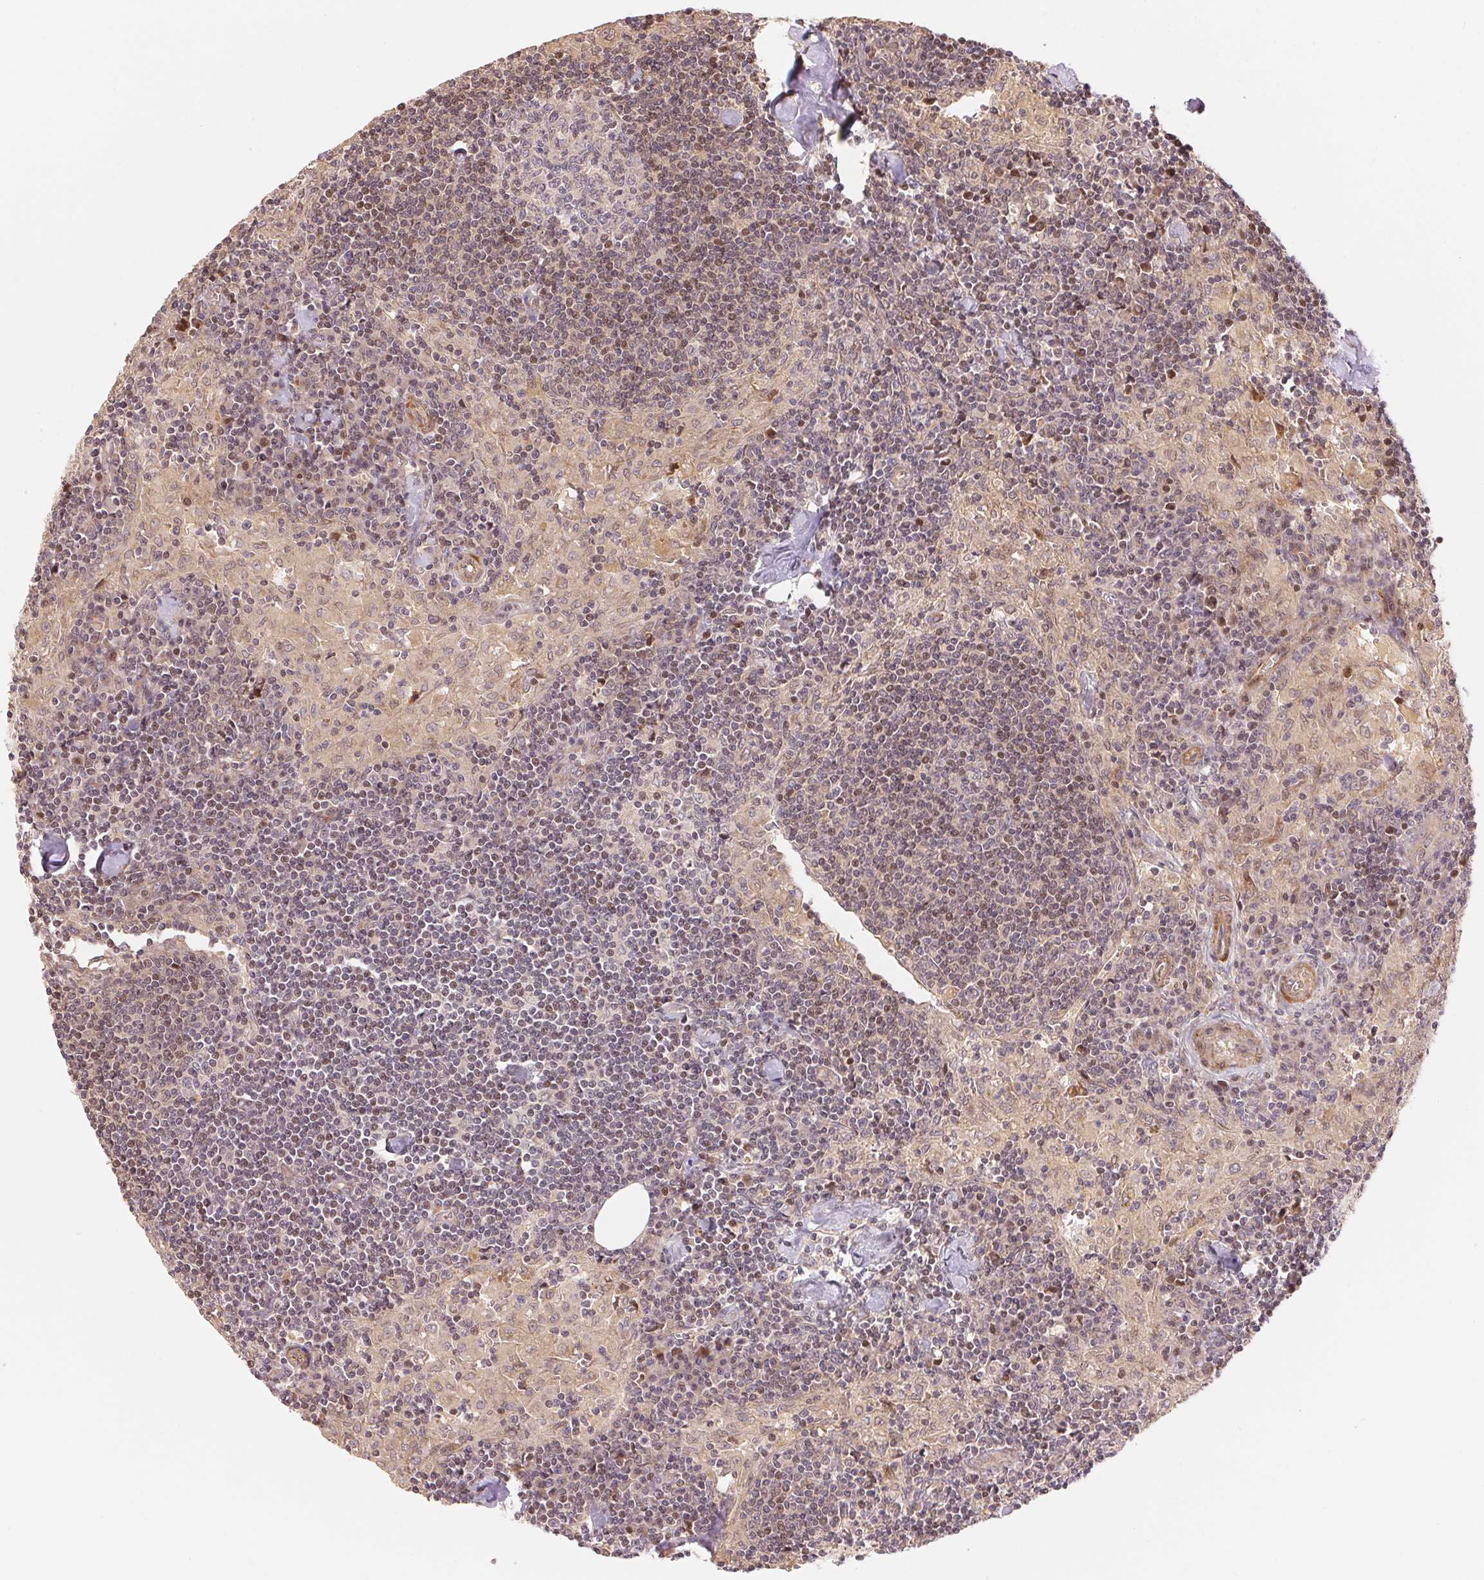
{"staining": {"intensity": "weak", "quantity": "<25%", "location": "cytoplasmic/membranous"}, "tissue": "lymph node", "cell_type": "Germinal center cells", "image_type": "normal", "snomed": [{"axis": "morphology", "description": "Normal tissue, NOS"}, {"axis": "topography", "description": "Lymph node"}], "caption": "The immunohistochemistry photomicrograph has no significant positivity in germinal center cells of lymph node.", "gene": "TNIP2", "patient": {"sex": "male", "age": 55}}